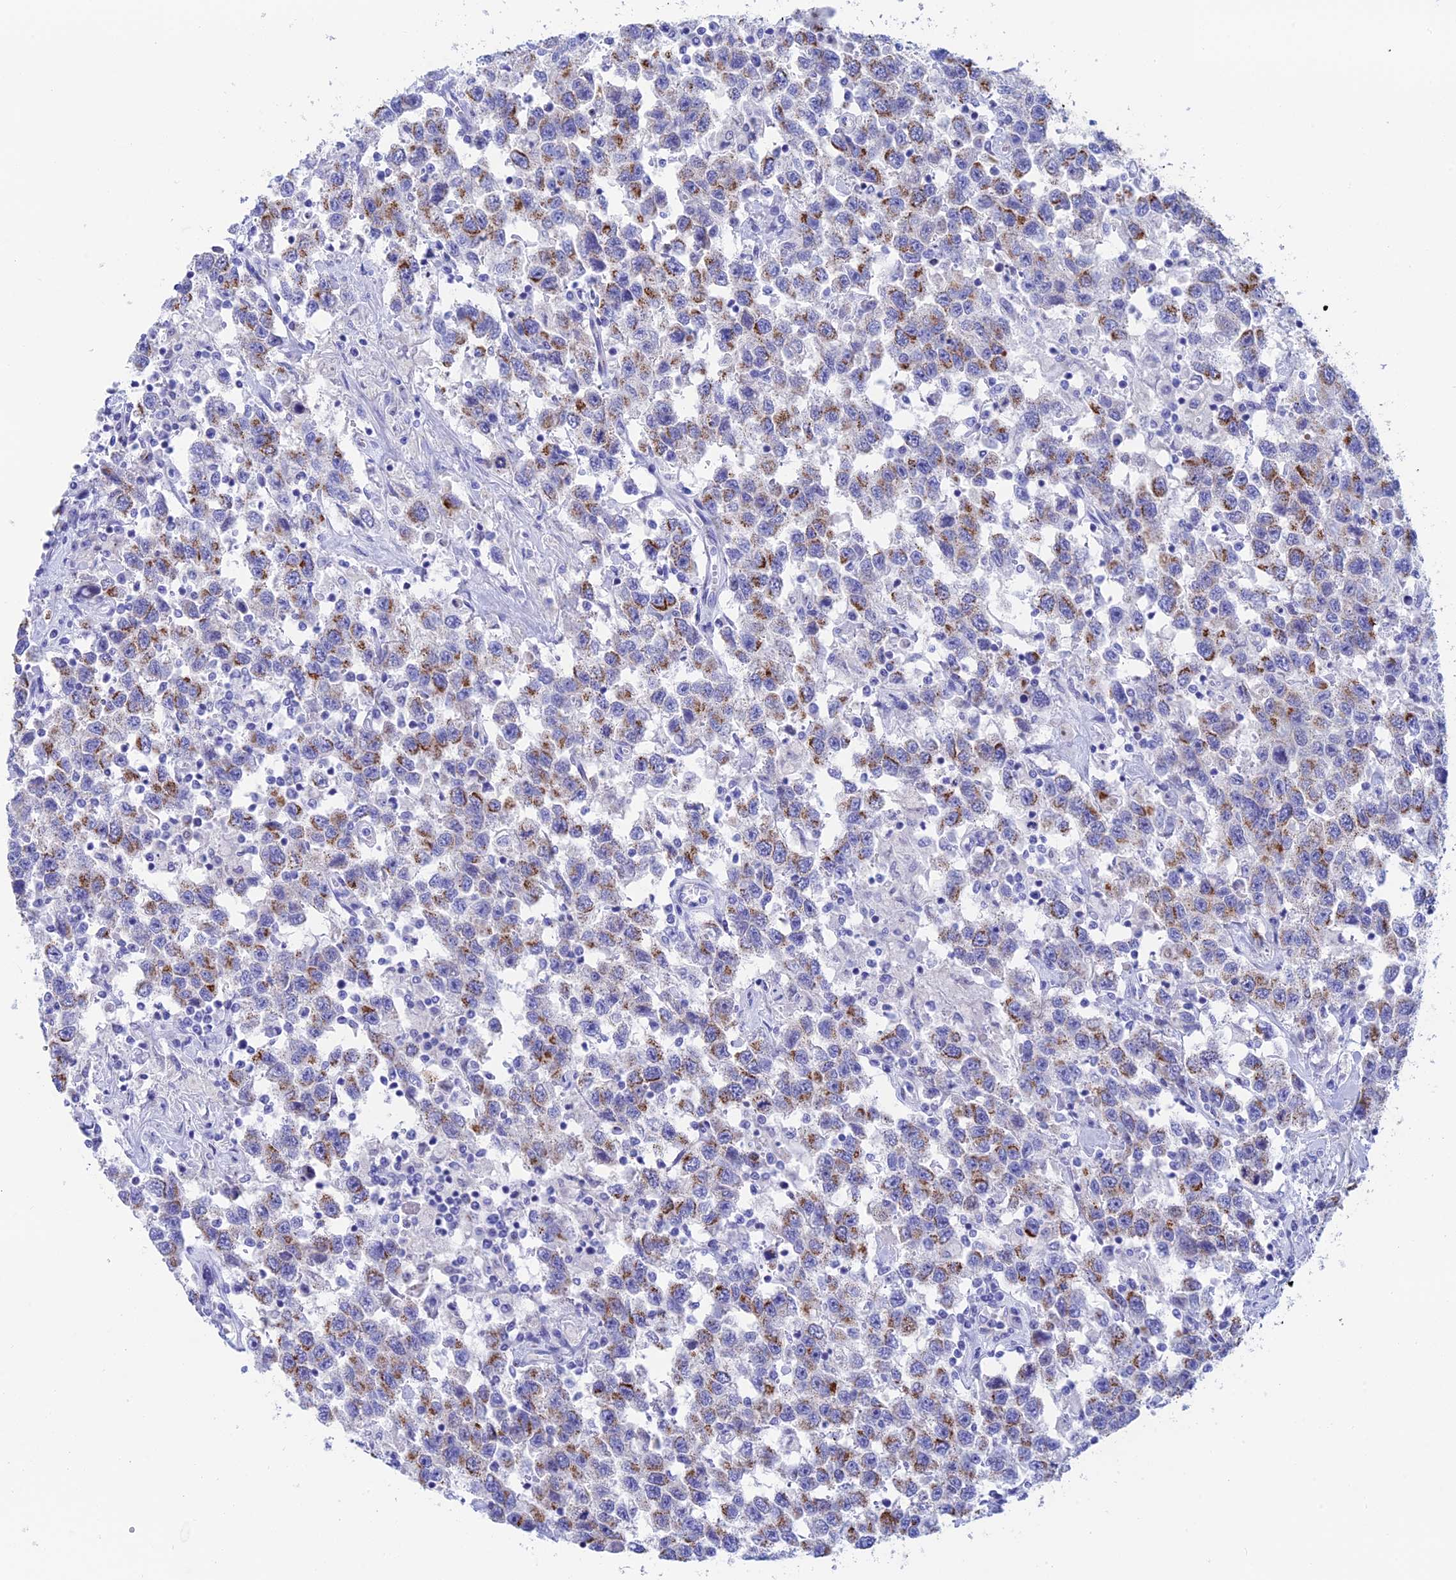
{"staining": {"intensity": "moderate", "quantity": "25%-75%", "location": "cytoplasmic/membranous"}, "tissue": "testis cancer", "cell_type": "Tumor cells", "image_type": "cancer", "snomed": [{"axis": "morphology", "description": "Seminoma, NOS"}, {"axis": "topography", "description": "Testis"}], "caption": "An image of human testis cancer (seminoma) stained for a protein reveals moderate cytoplasmic/membranous brown staining in tumor cells.", "gene": "ERICH4", "patient": {"sex": "male", "age": 41}}